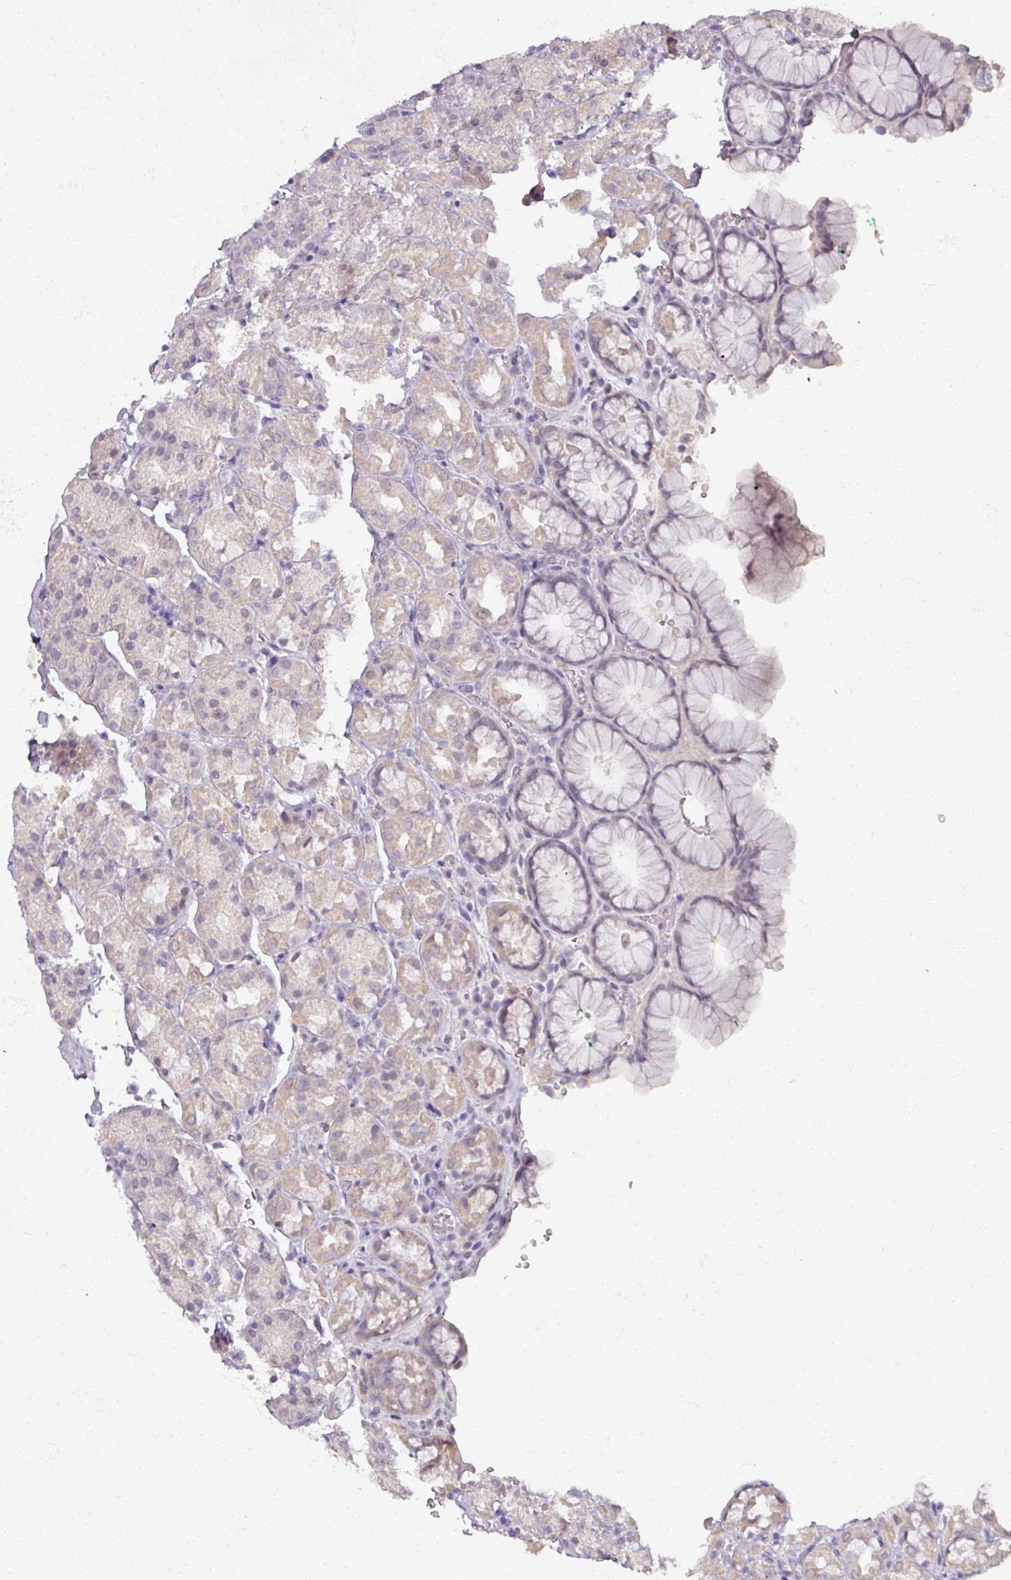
{"staining": {"intensity": "weak", "quantity": "25%-75%", "location": "cytoplasmic/membranous"}, "tissue": "stomach", "cell_type": "Glandular cells", "image_type": "normal", "snomed": [{"axis": "morphology", "description": "Normal tissue, NOS"}, {"axis": "topography", "description": "Stomach, upper"}], "caption": "A micrograph of stomach stained for a protein demonstrates weak cytoplasmic/membranous brown staining in glandular cells.", "gene": "SOX11", "patient": {"sex": "female", "age": 81}}